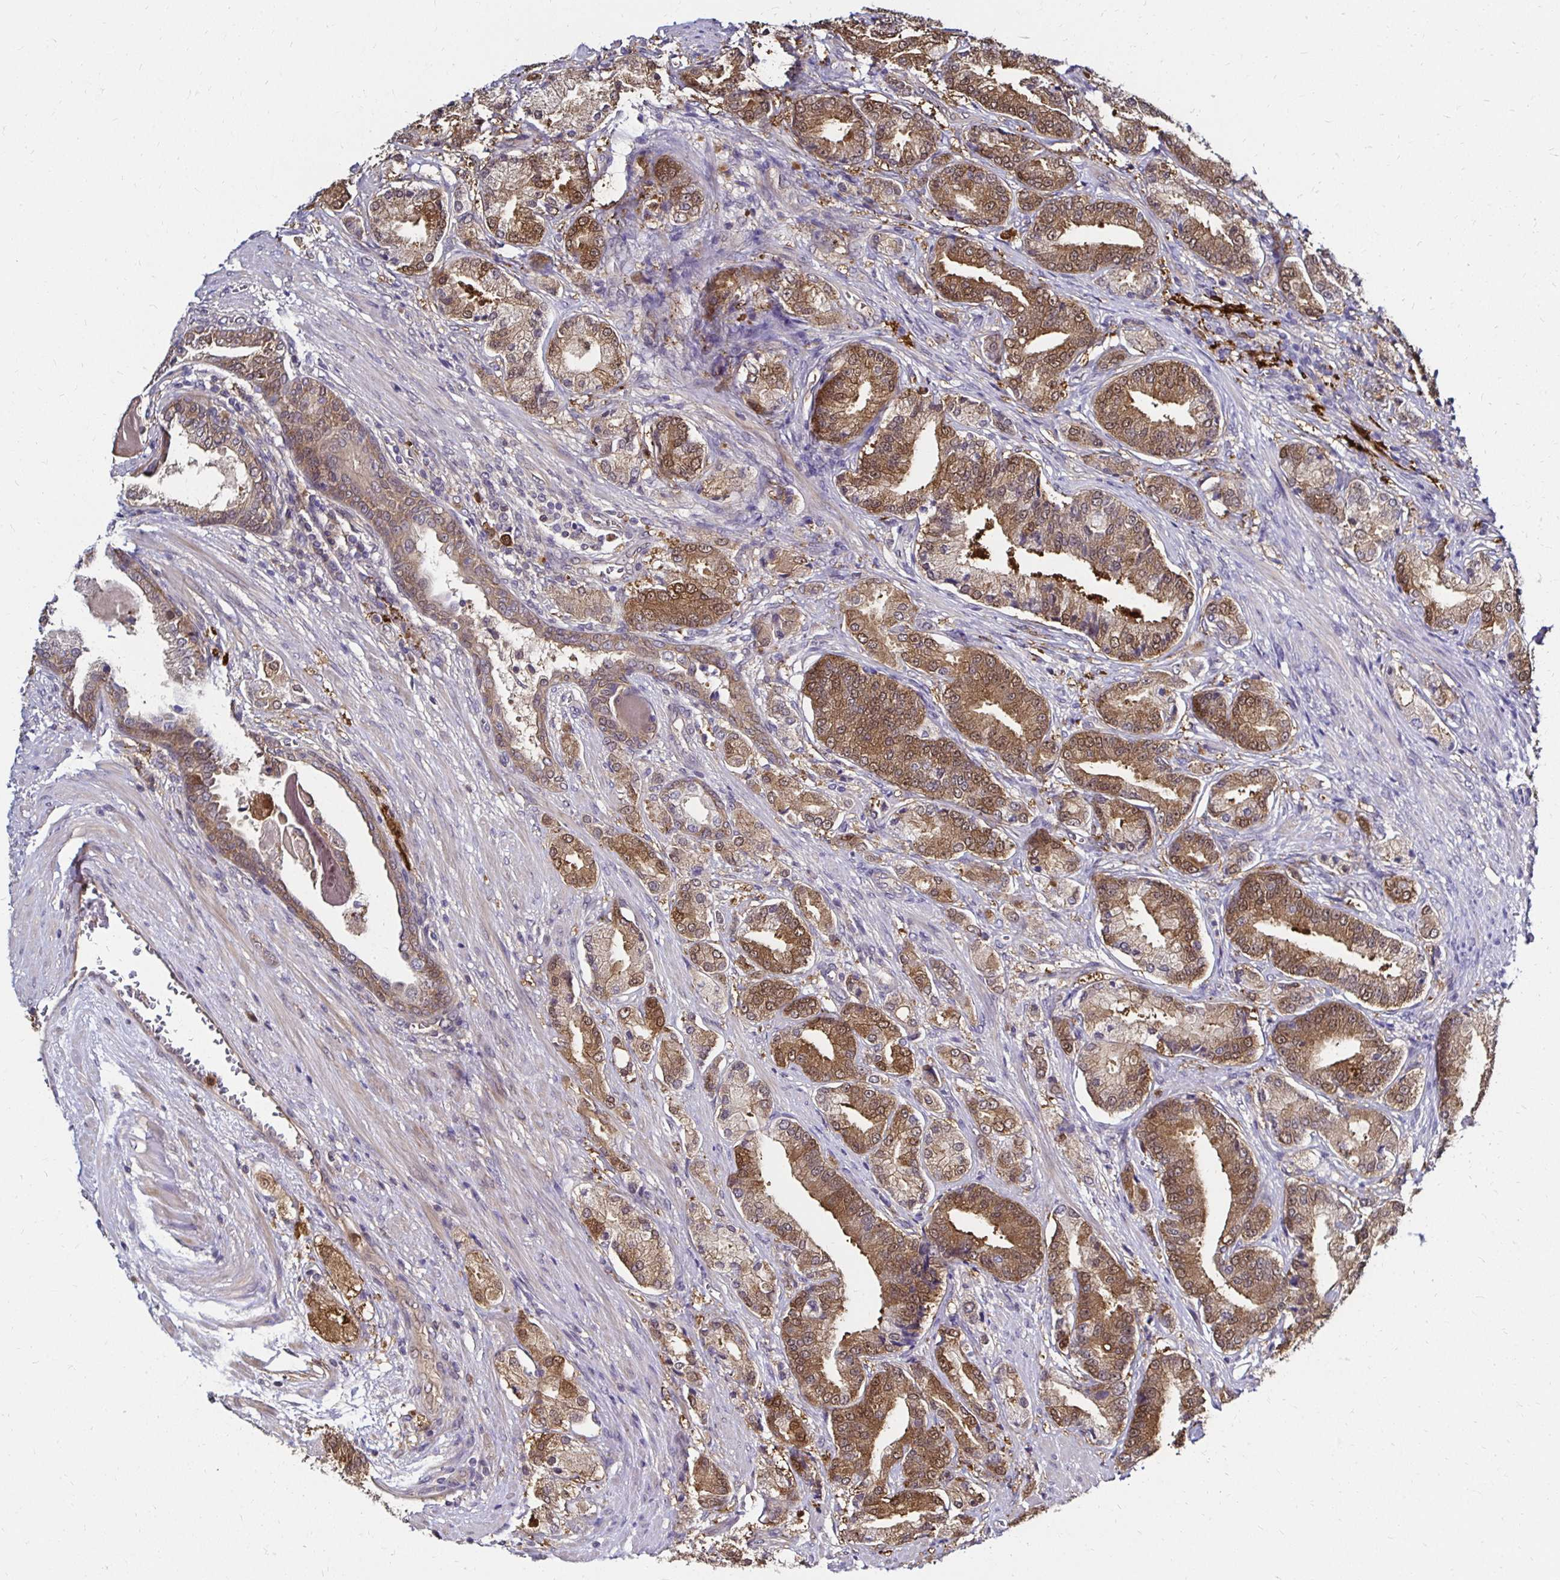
{"staining": {"intensity": "moderate", "quantity": ">75%", "location": "cytoplasmic/membranous,nuclear"}, "tissue": "prostate cancer", "cell_type": "Tumor cells", "image_type": "cancer", "snomed": [{"axis": "morphology", "description": "Adenocarcinoma, High grade"}, {"axis": "topography", "description": "Prostate and seminal vesicle, NOS"}], "caption": "Moderate cytoplasmic/membranous and nuclear staining is present in approximately >75% of tumor cells in prostate high-grade adenocarcinoma. (Stains: DAB in brown, nuclei in blue, Microscopy: brightfield microscopy at high magnification).", "gene": "TXN", "patient": {"sex": "male", "age": 61}}